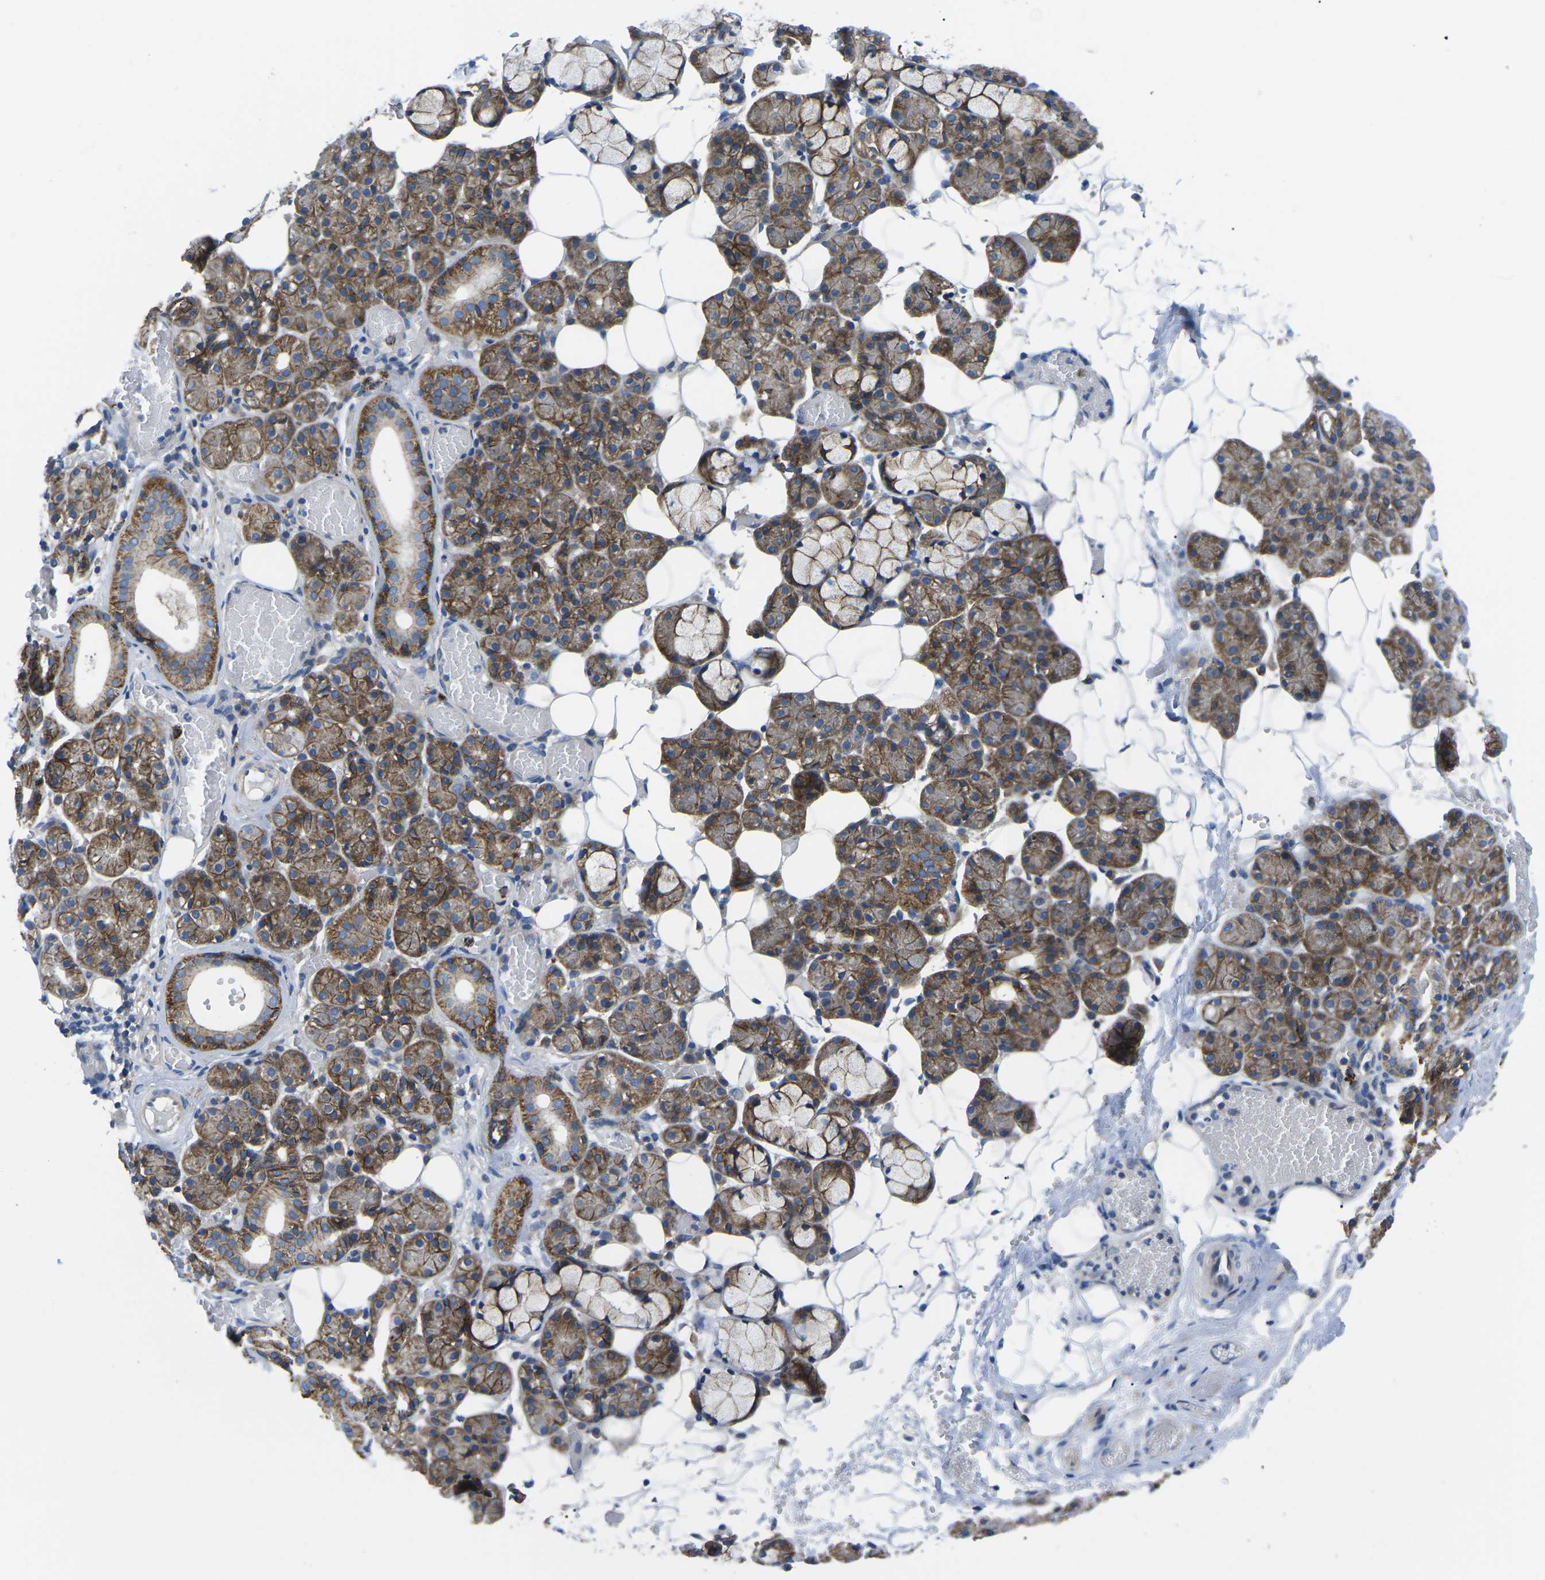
{"staining": {"intensity": "moderate", "quantity": ">75%", "location": "cytoplasmic/membranous"}, "tissue": "salivary gland", "cell_type": "Glandular cells", "image_type": "normal", "snomed": [{"axis": "morphology", "description": "Normal tissue, NOS"}, {"axis": "topography", "description": "Salivary gland"}], "caption": "Immunohistochemical staining of normal salivary gland displays moderate cytoplasmic/membranous protein expression in approximately >75% of glandular cells. The staining is performed using DAB (3,3'-diaminobenzidine) brown chromogen to label protein expression. The nuclei are counter-stained blue using hematoxylin.", "gene": "DLG1", "patient": {"sex": "male", "age": 63}}